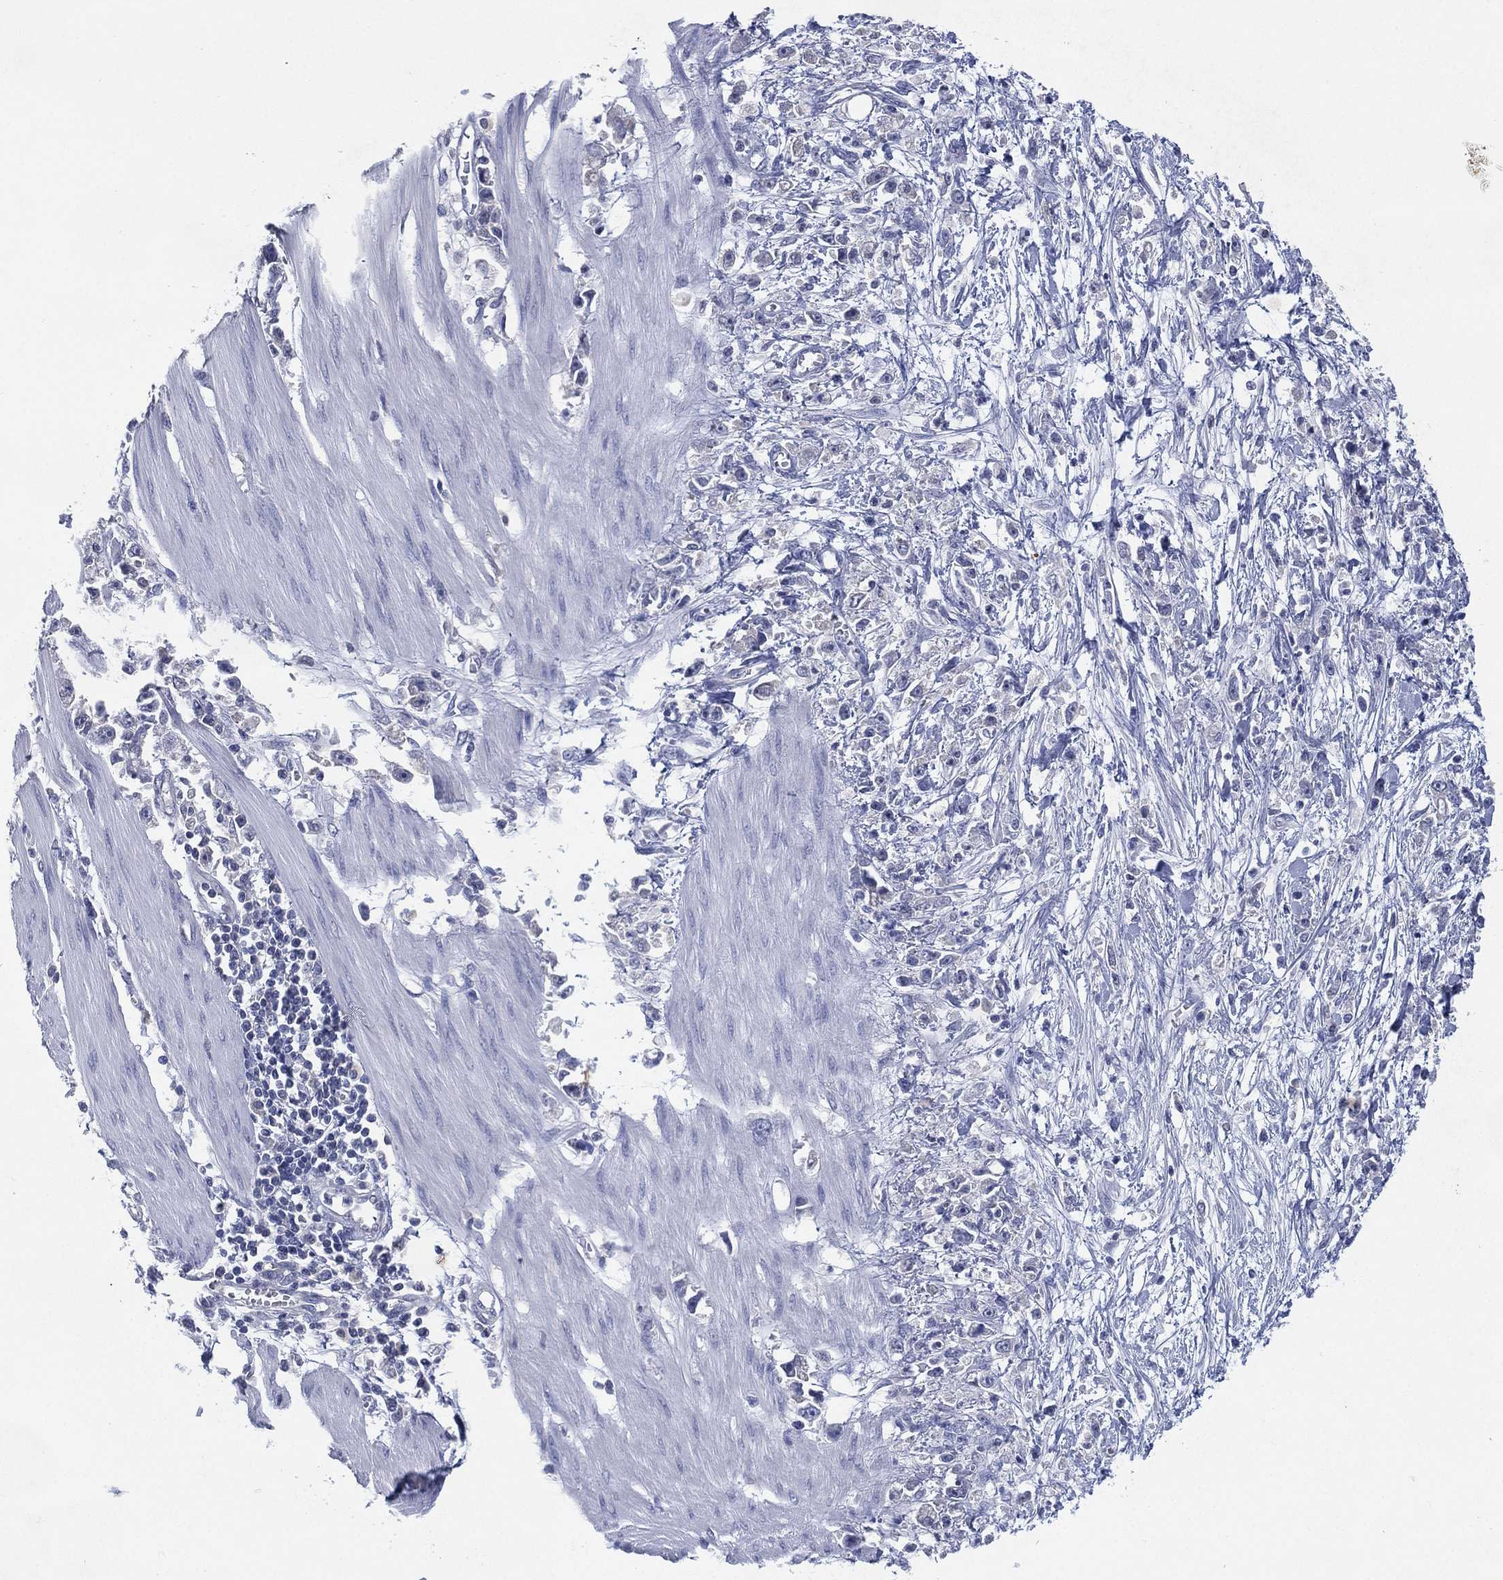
{"staining": {"intensity": "negative", "quantity": "none", "location": "none"}, "tissue": "stomach cancer", "cell_type": "Tumor cells", "image_type": "cancer", "snomed": [{"axis": "morphology", "description": "Adenocarcinoma, NOS"}, {"axis": "topography", "description": "Stomach"}], "caption": "The micrograph exhibits no significant positivity in tumor cells of stomach adenocarcinoma.", "gene": "KRT35", "patient": {"sex": "female", "age": 59}}